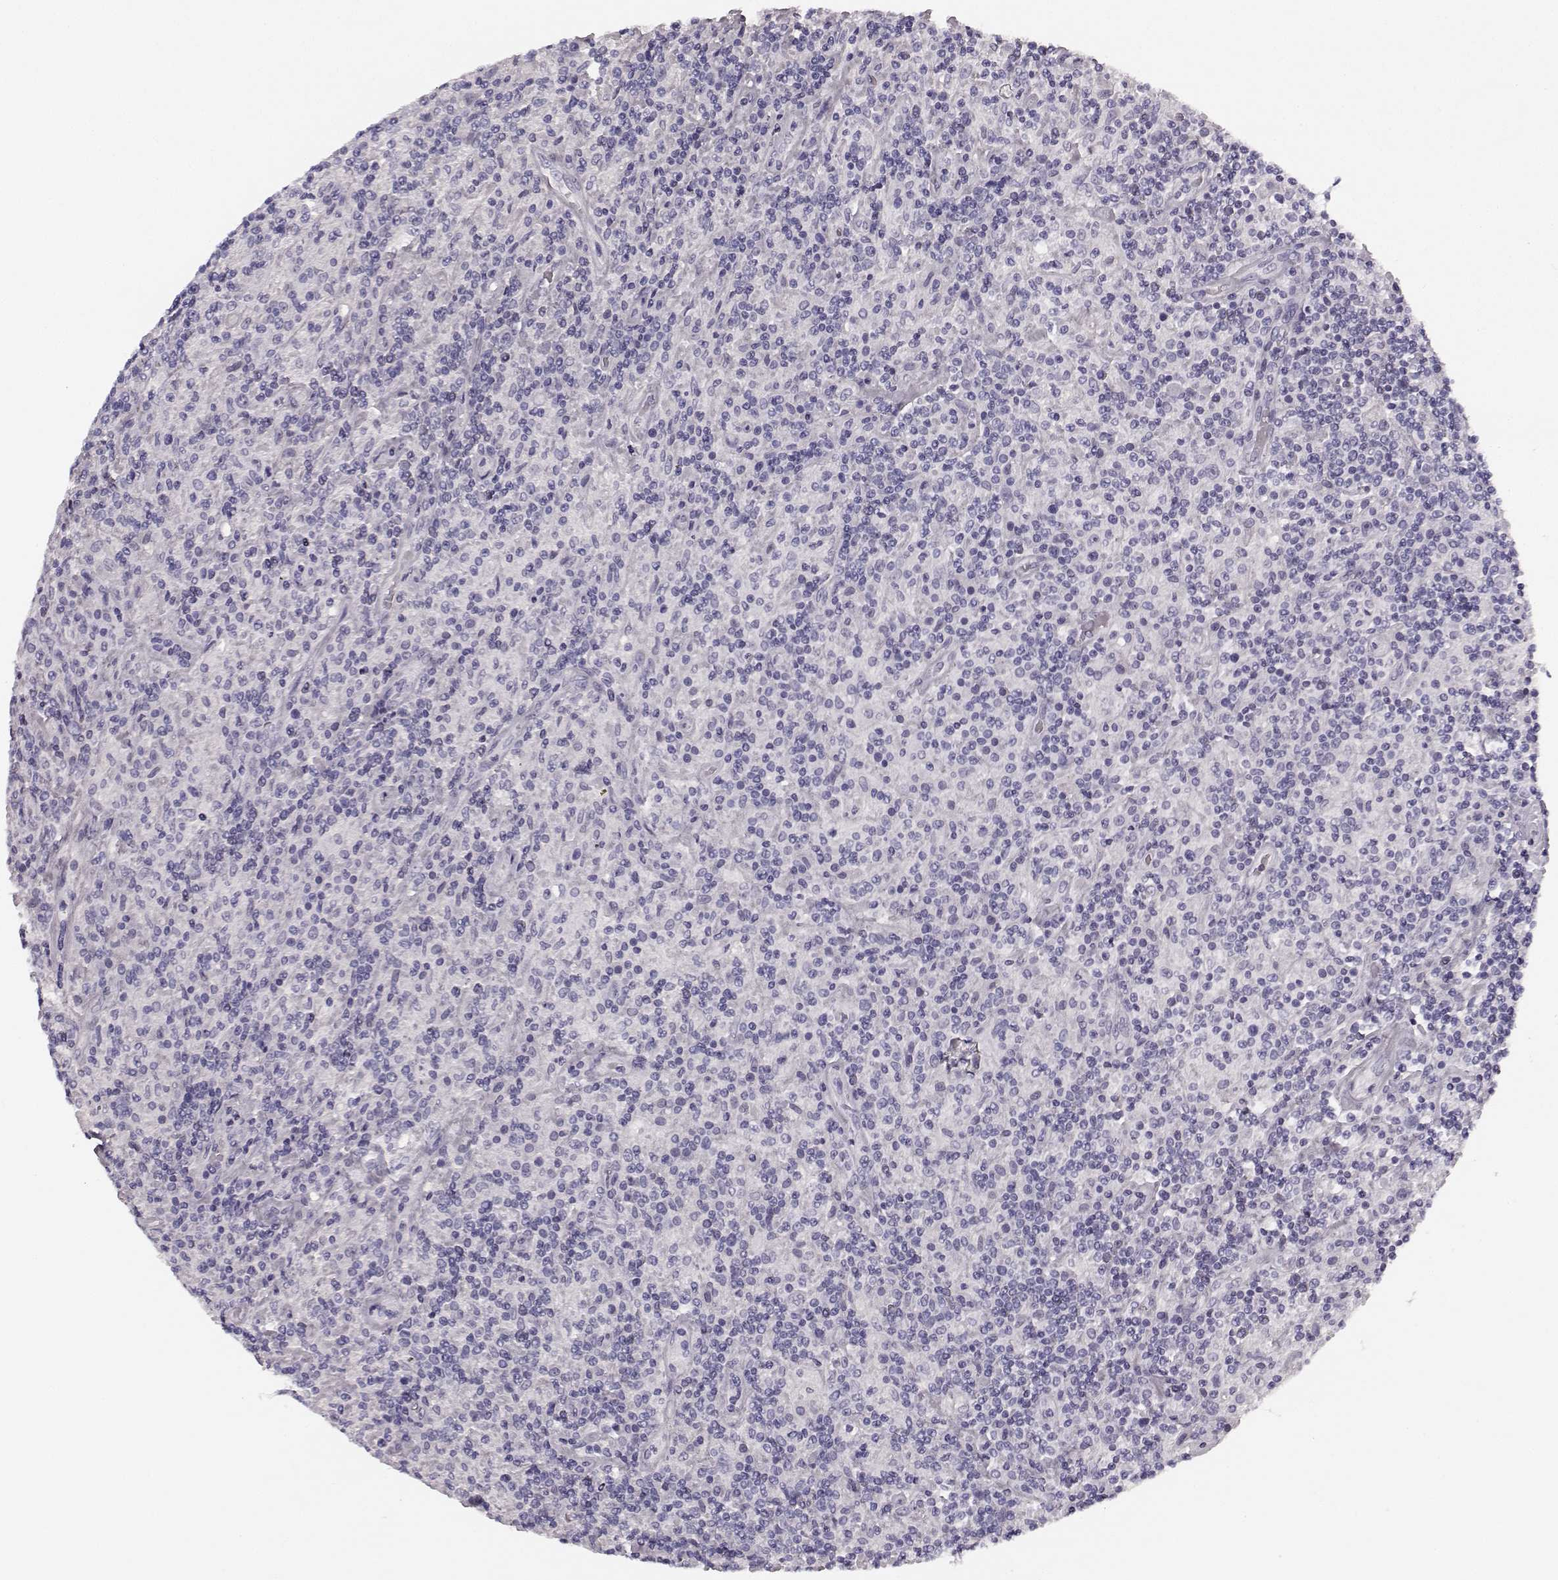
{"staining": {"intensity": "negative", "quantity": "none", "location": "none"}, "tissue": "lymphoma", "cell_type": "Tumor cells", "image_type": "cancer", "snomed": [{"axis": "morphology", "description": "Hodgkin's disease, NOS"}, {"axis": "topography", "description": "Lymph node"}], "caption": "Immunohistochemistry (IHC) micrograph of Hodgkin's disease stained for a protein (brown), which shows no staining in tumor cells. Nuclei are stained in blue.", "gene": "TMPRSS15", "patient": {"sex": "male", "age": 70}}